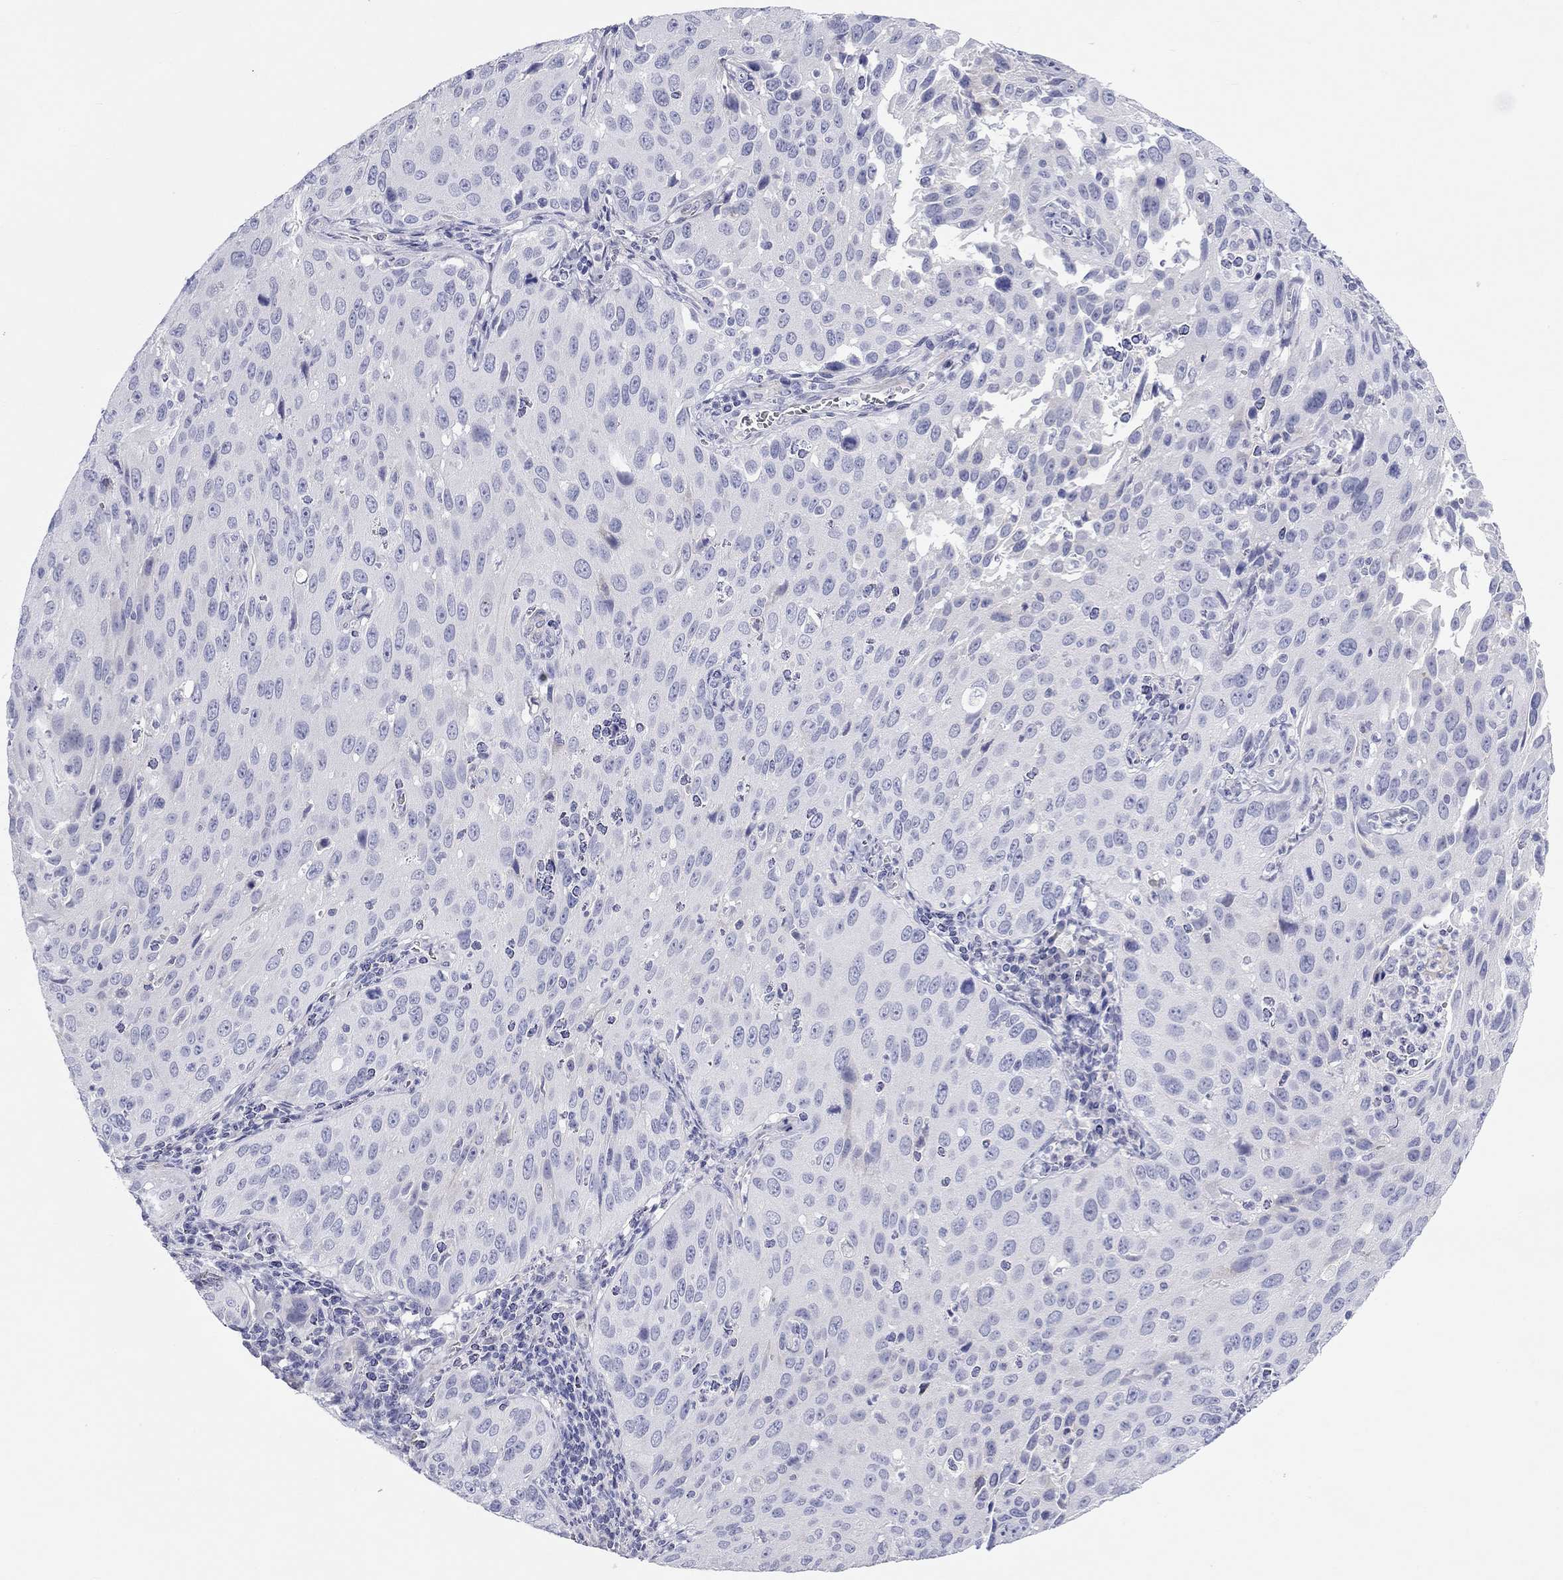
{"staining": {"intensity": "negative", "quantity": "none", "location": "none"}, "tissue": "cervical cancer", "cell_type": "Tumor cells", "image_type": "cancer", "snomed": [{"axis": "morphology", "description": "Squamous cell carcinoma, NOS"}, {"axis": "topography", "description": "Cervix"}], "caption": "This is a photomicrograph of immunohistochemistry (IHC) staining of cervical cancer, which shows no positivity in tumor cells.", "gene": "PCDHGC5", "patient": {"sex": "female", "age": 26}}